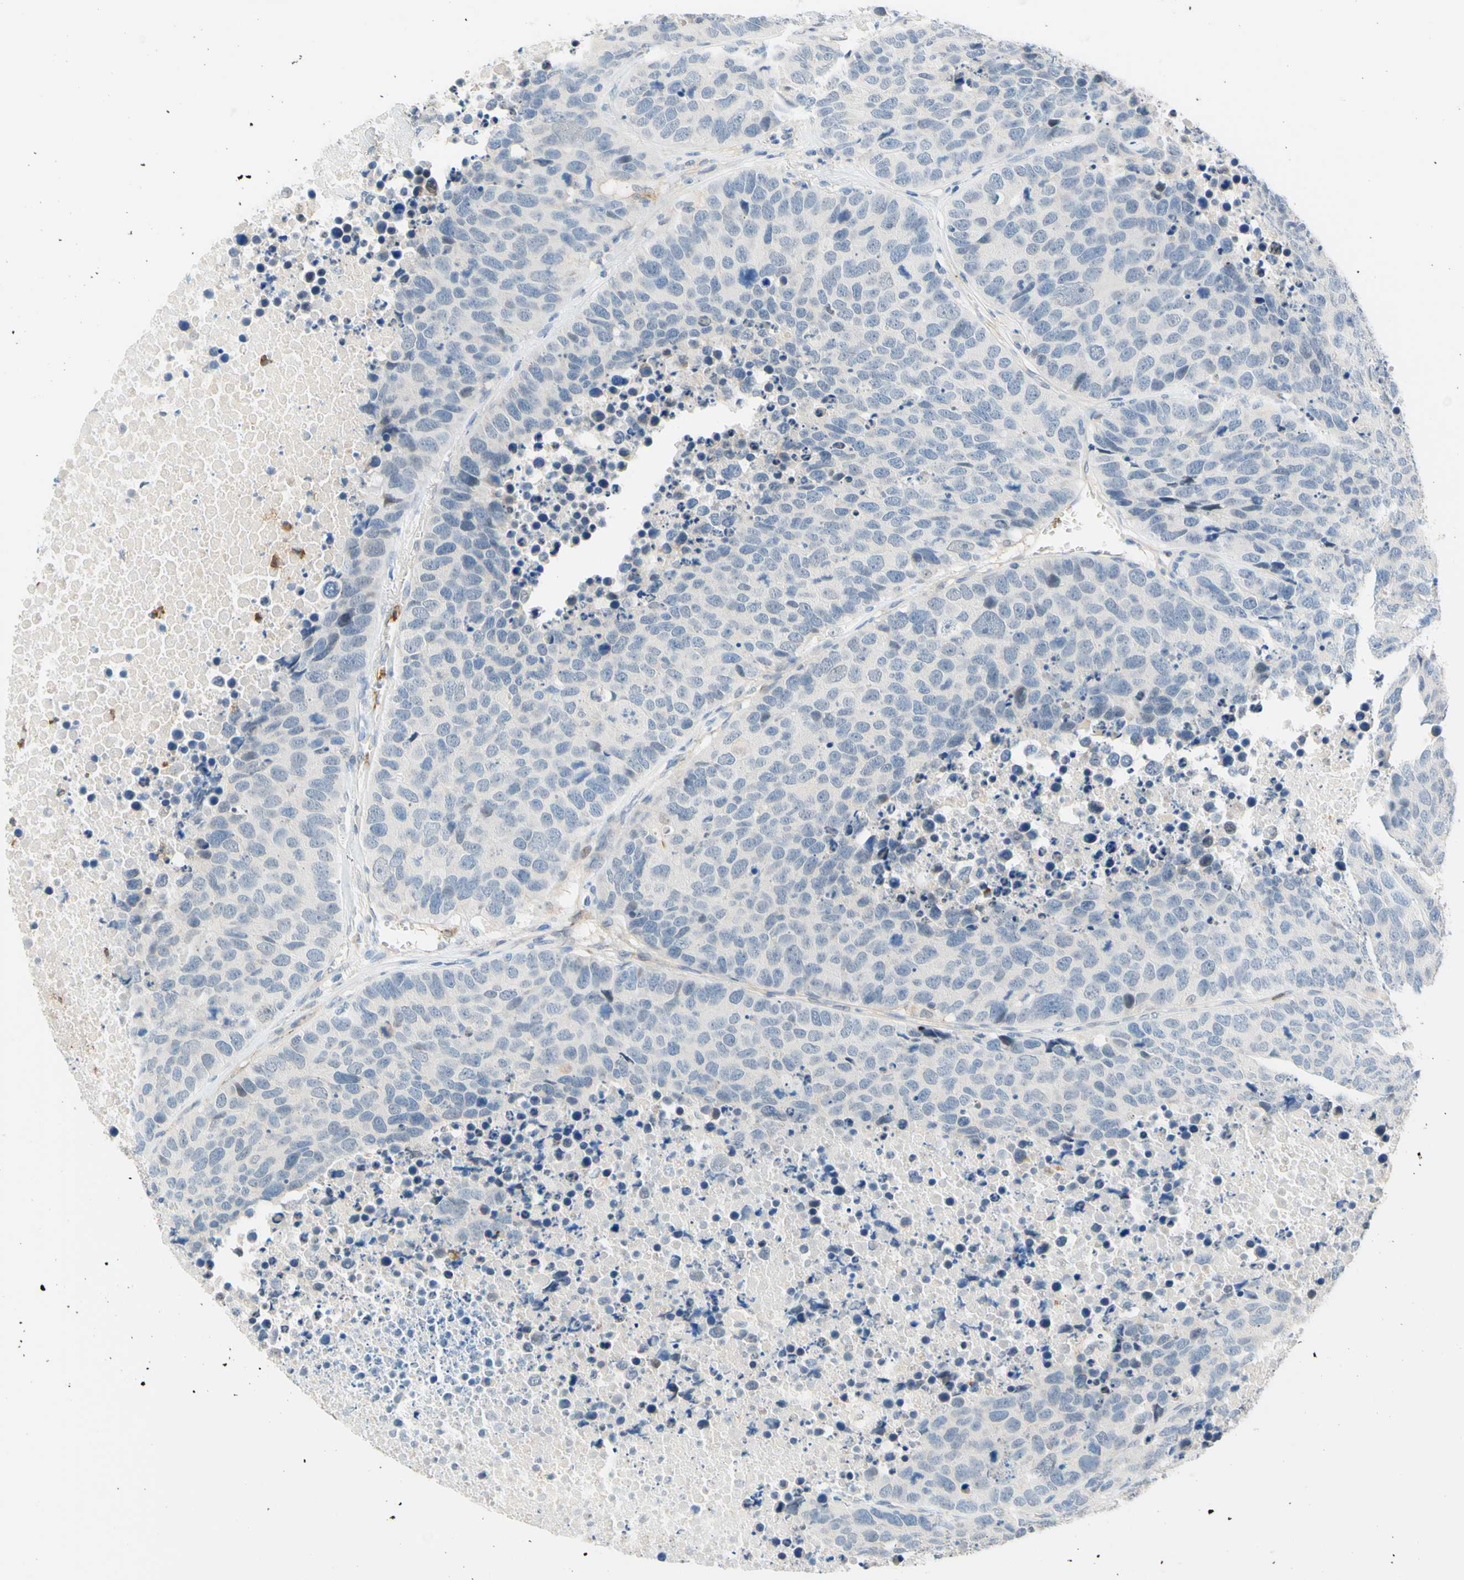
{"staining": {"intensity": "negative", "quantity": "none", "location": "none"}, "tissue": "carcinoid", "cell_type": "Tumor cells", "image_type": "cancer", "snomed": [{"axis": "morphology", "description": "Carcinoid, malignant, NOS"}, {"axis": "topography", "description": "Lung"}], "caption": "IHC photomicrograph of carcinoid stained for a protein (brown), which displays no staining in tumor cells. (DAB (3,3'-diaminobenzidine) immunohistochemistry visualized using brightfield microscopy, high magnification).", "gene": "TREM2", "patient": {"sex": "male", "age": 60}}